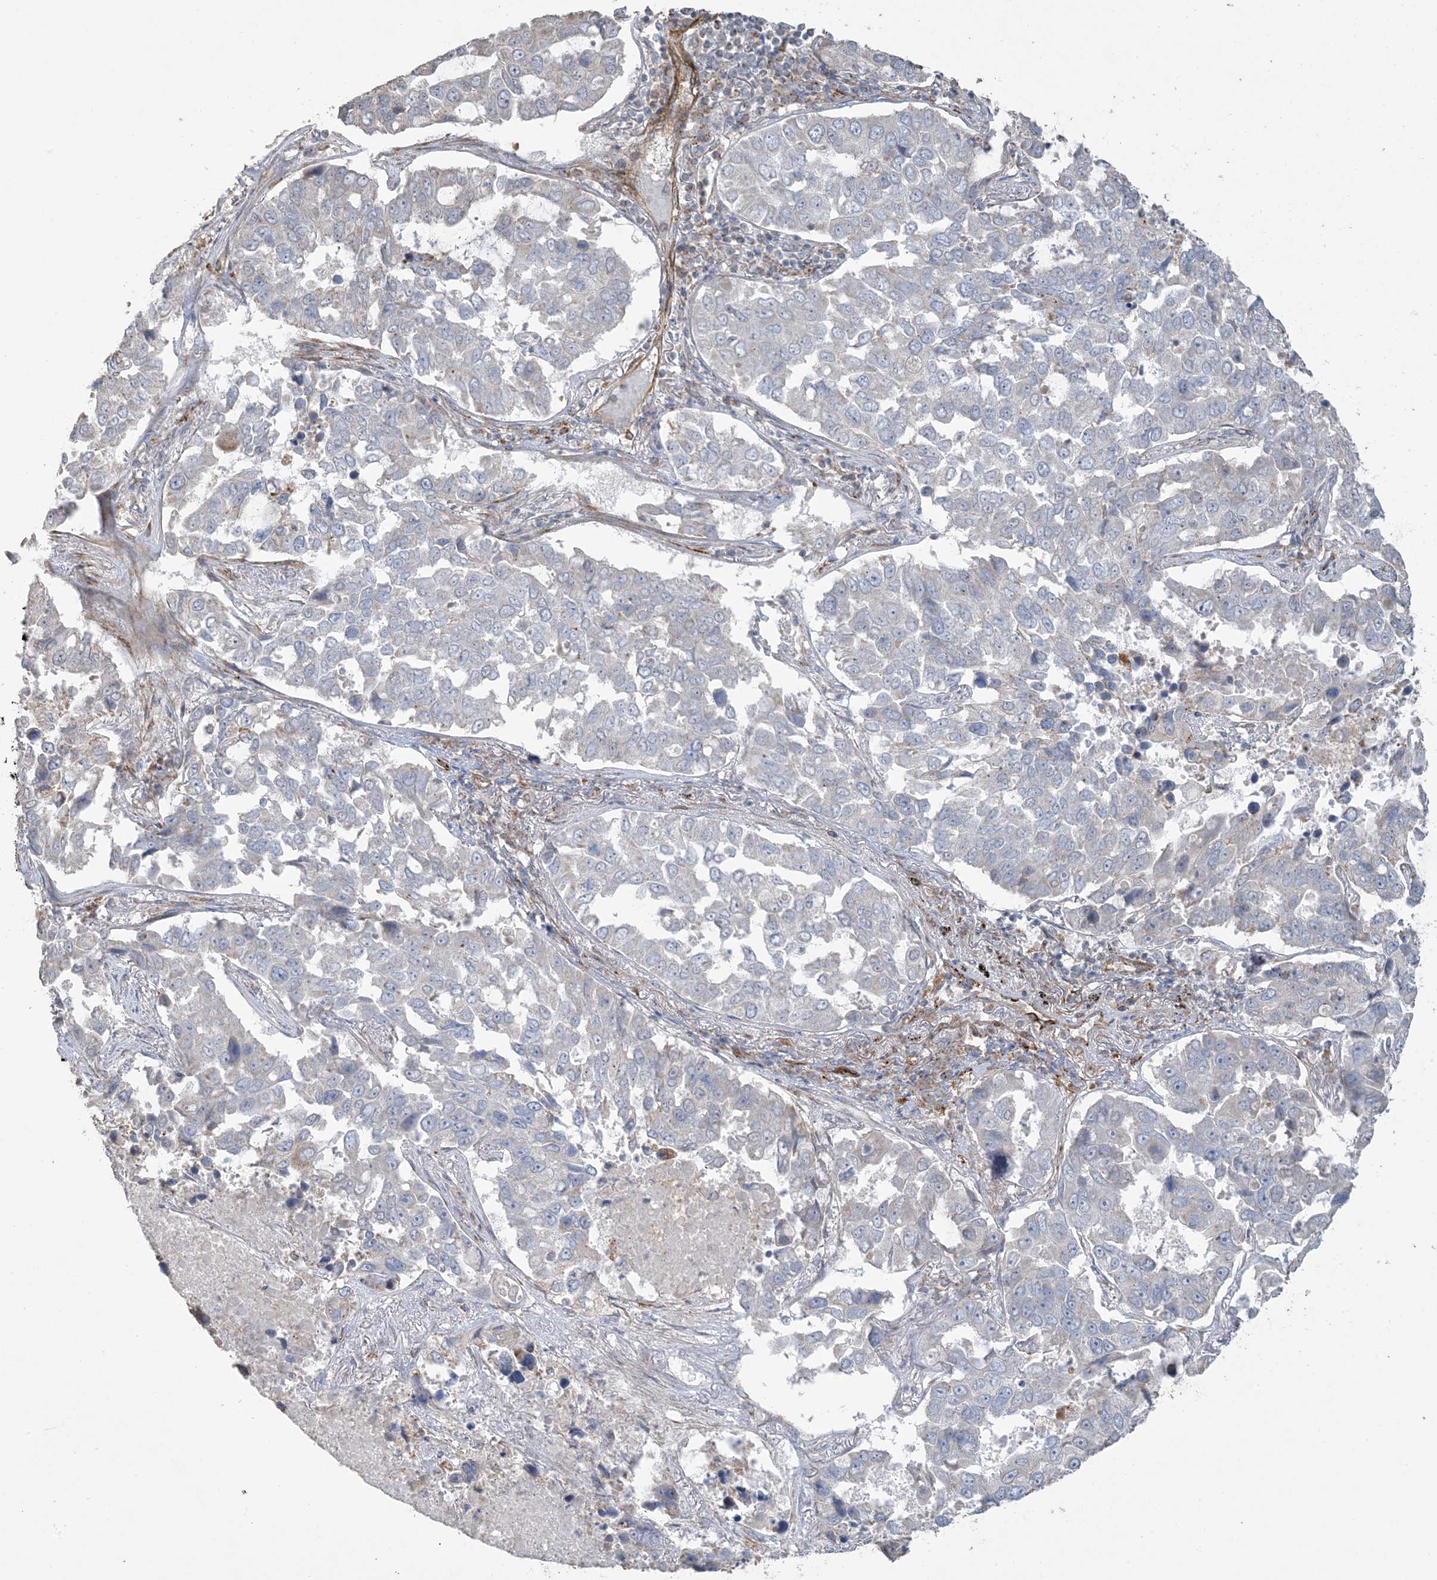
{"staining": {"intensity": "moderate", "quantity": "<25%", "location": "cytoplasmic/membranous"}, "tissue": "lung cancer", "cell_type": "Tumor cells", "image_type": "cancer", "snomed": [{"axis": "morphology", "description": "Adenocarcinoma, NOS"}, {"axis": "topography", "description": "Lung"}], "caption": "Adenocarcinoma (lung) stained with a brown dye demonstrates moderate cytoplasmic/membranous positive positivity in approximately <25% of tumor cells.", "gene": "AGA", "patient": {"sex": "male", "age": 64}}